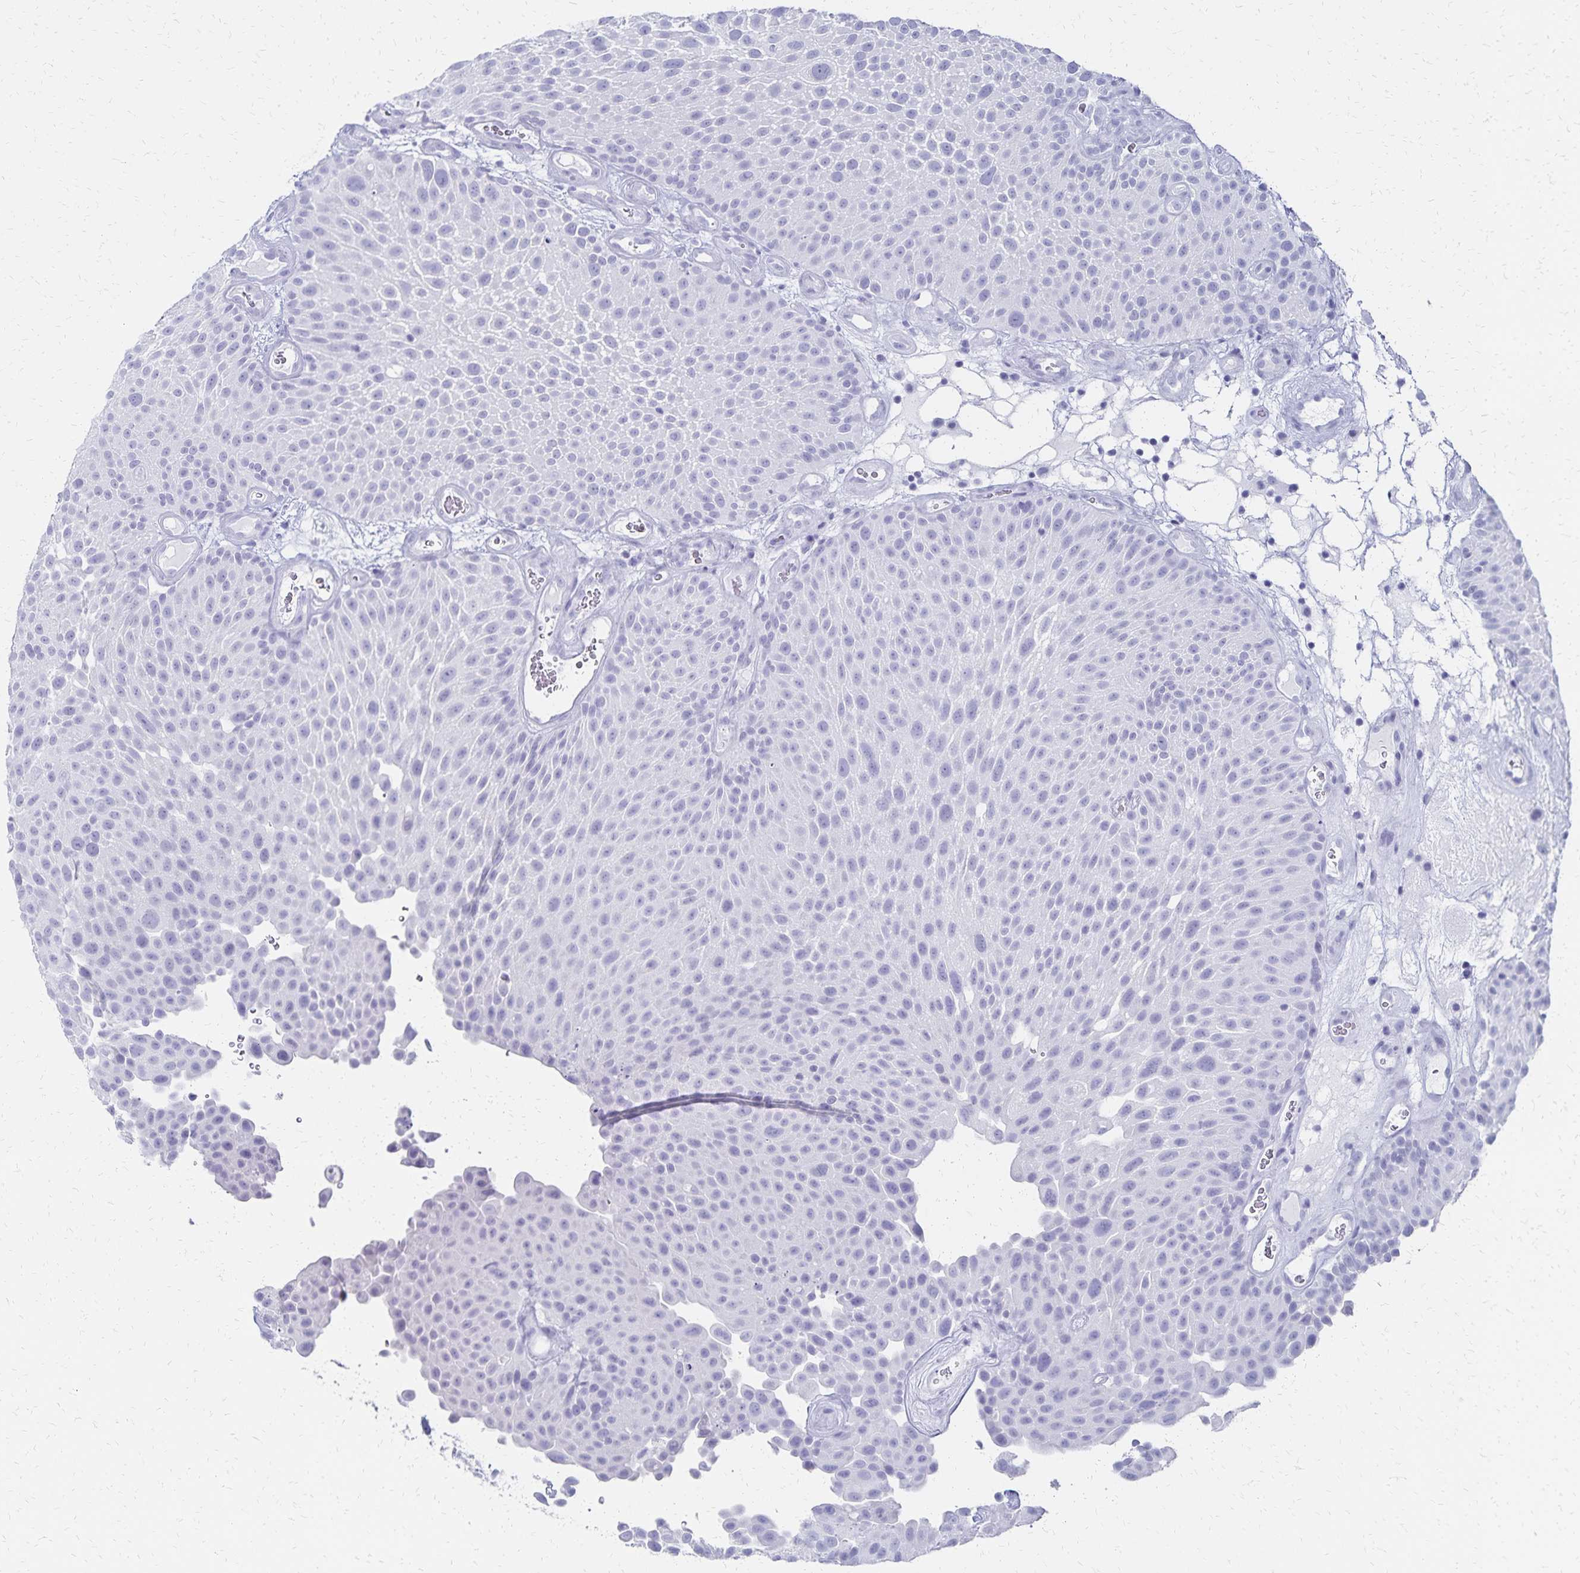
{"staining": {"intensity": "negative", "quantity": "none", "location": "none"}, "tissue": "urothelial cancer", "cell_type": "Tumor cells", "image_type": "cancer", "snomed": [{"axis": "morphology", "description": "Urothelial carcinoma, Low grade"}, {"axis": "topography", "description": "Urinary bladder"}], "caption": "There is no significant positivity in tumor cells of urothelial cancer.", "gene": "GIP", "patient": {"sex": "male", "age": 72}}